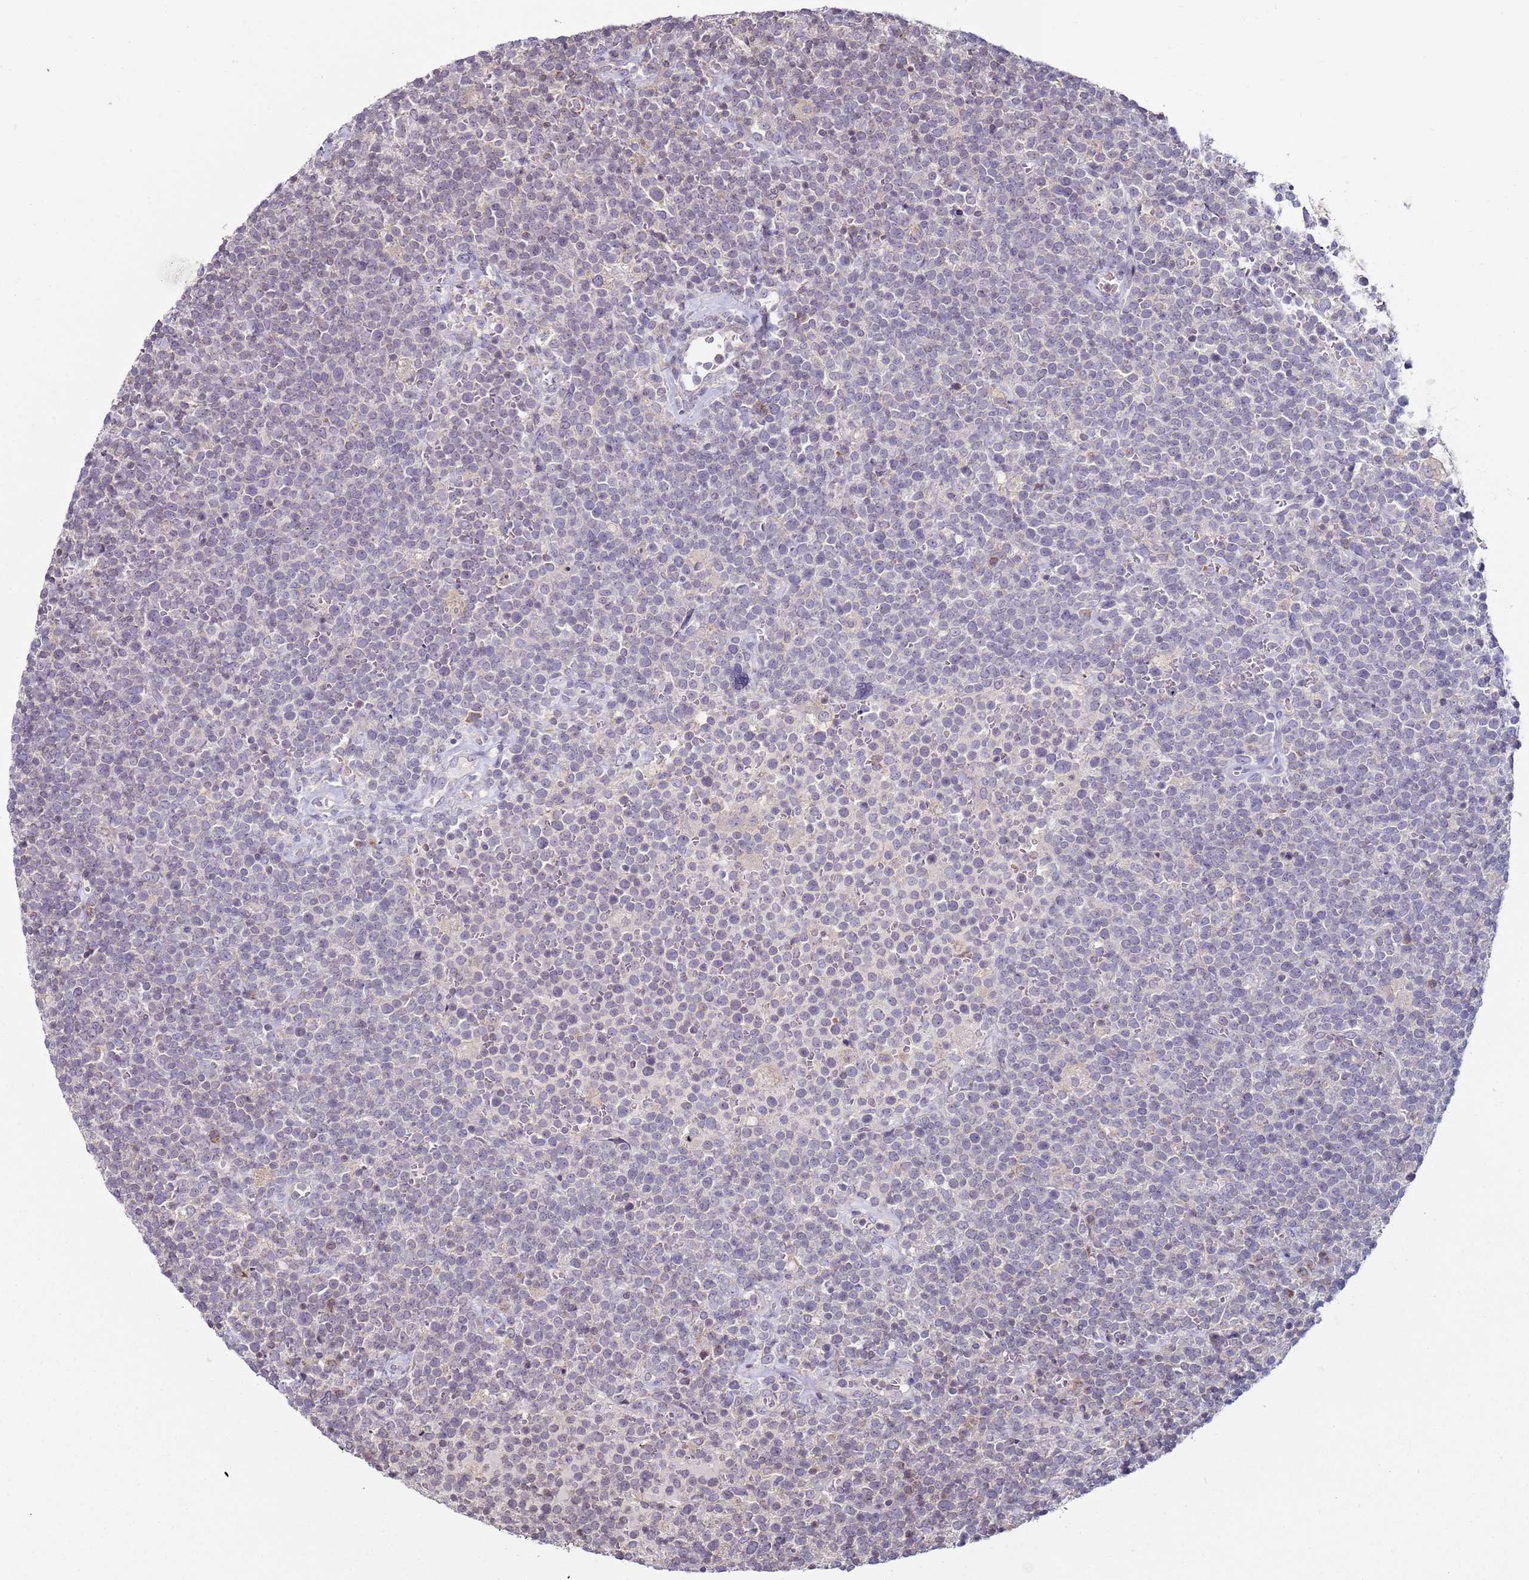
{"staining": {"intensity": "negative", "quantity": "none", "location": "none"}, "tissue": "lymphoma", "cell_type": "Tumor cells", "image_type": "cancer", "snomed": [{"axis": "morphology", "description": "Malignant lymphoma, non-Hodgkin's type, High grade"}, {"axis": "topography", "description": "Lymph node"}], "caption": "Tumor cells show no significant staining in malignant lymphoma, non-Hodgkin's type (high-grade).", "gene": "SNAPC4", "patient": {"sex": "male", "age": 61}}